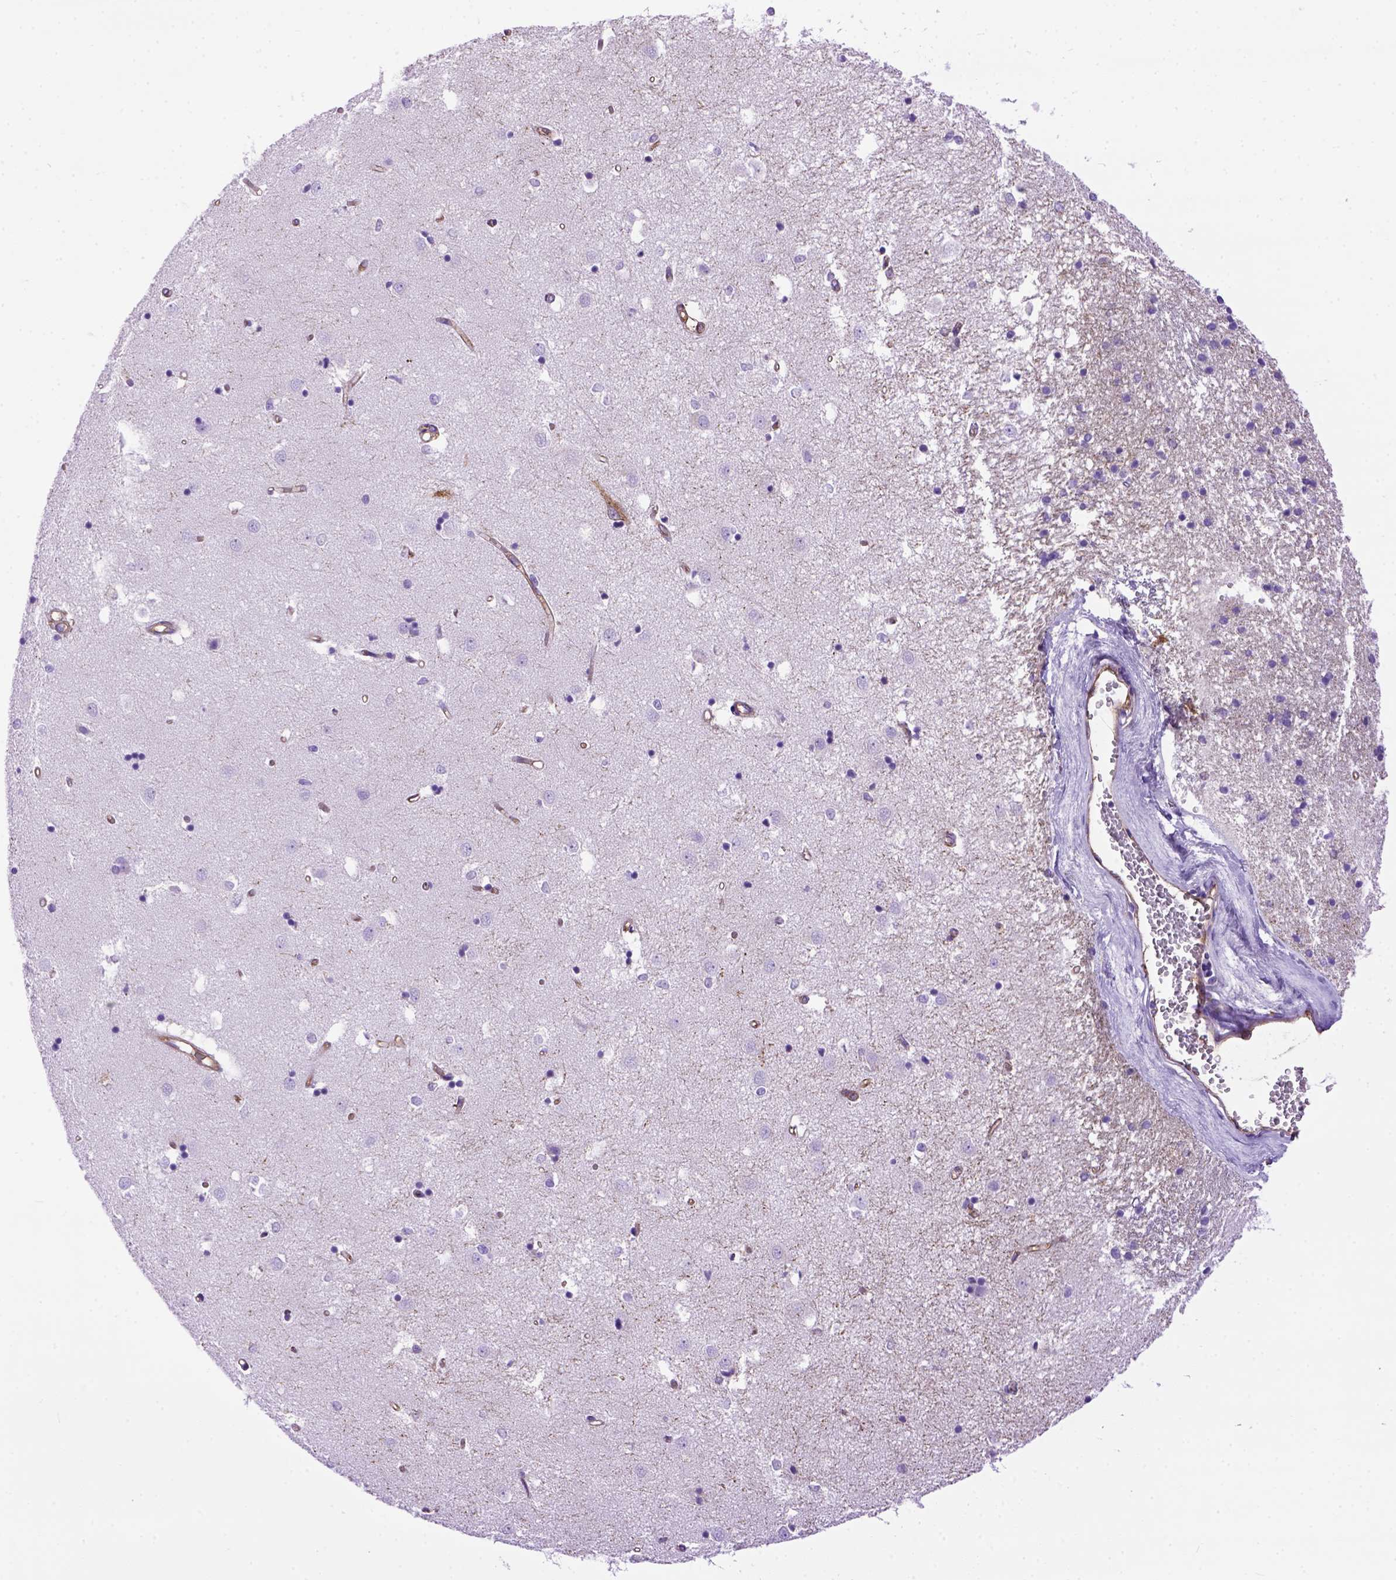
{"staining": {"intensity": "negative", "quantity": "none", "location": "none"}, "tissue": "caudate", "cell_type": "Glial cells", "image_type": "normal", "snomed": [{"axis": "morphology", "description": "Normal tissue, NOS"}, {"axis": "topography", "description": "Lateral ventricle wall"}], "caption": "High magnification brightfield microscopy of normal caudate stained with DAB (brown) and counterstained with hematoxylin (blue): glial cells show no significant positivity. (Stains: DAB (3,3'-diaminobenzidine) immunohistochemistry (IHC) with hematoxylin counter stain, Microscopy: brightfield microscopy at high magnification).", "gene": "MVP", "patient": {"sex": "male", "age": 54}}